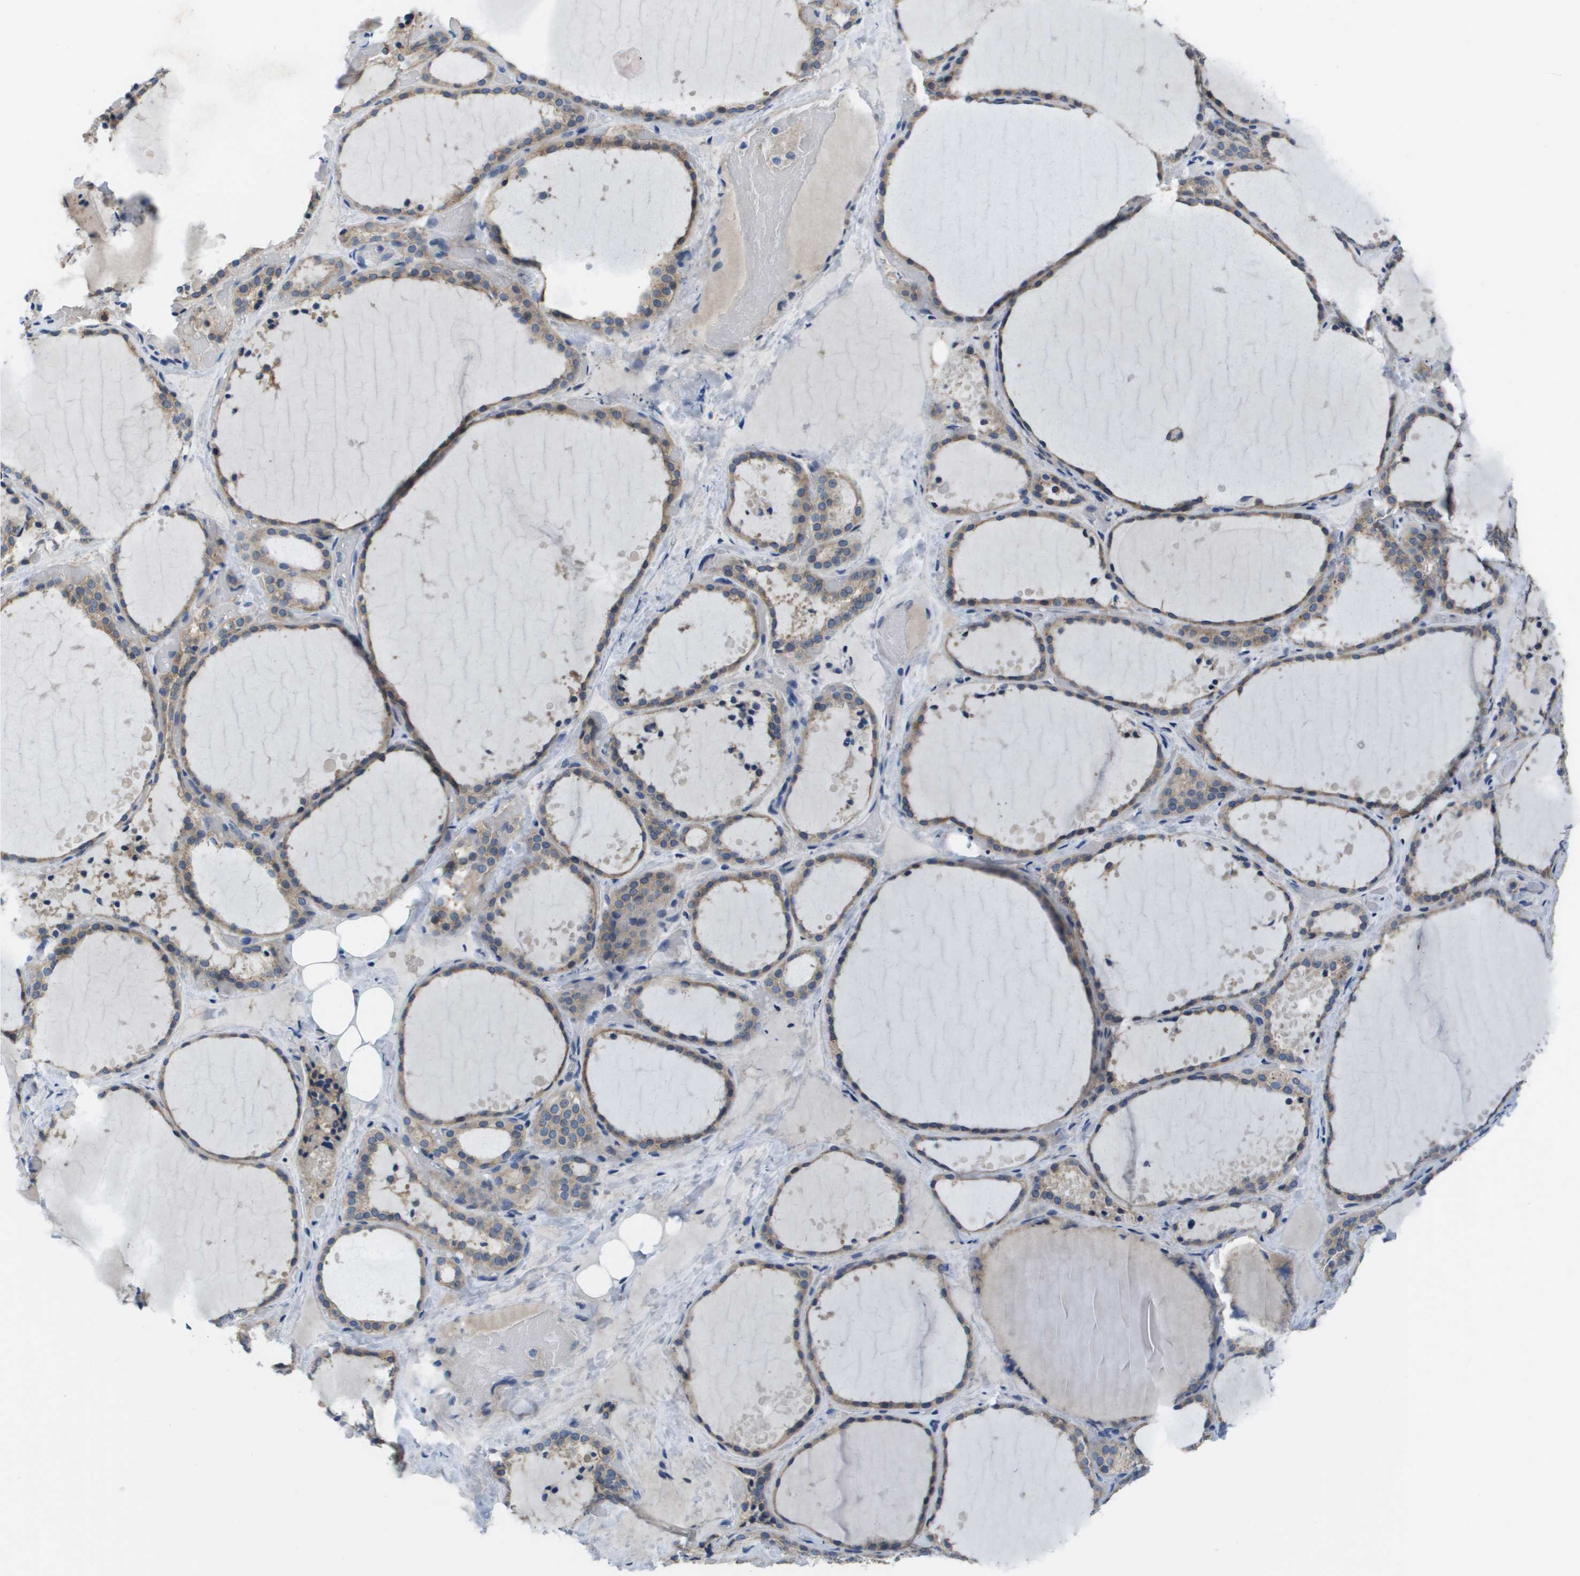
{"staining": {"intensity": "weak", "quantity": ">75%", "location": "cytoplasmic/membranous"}, "tissue": "thyroid gland", "cell_type": "Glandular cells", "image_type": "normal", "snomed": [{"axis": "morphology", "description": "Normal tissue, NOS"}, {"axis": "topography", "description": "Thyroid gland"}], "caption": "Brown immunohistochemical staining in normal thyroid gland exhibits weak cytoplasmic/membranous expression in approximately >75% of glandular cells.", "gene": "NCS1", "patient": {"sex": "female", "age": 44}}